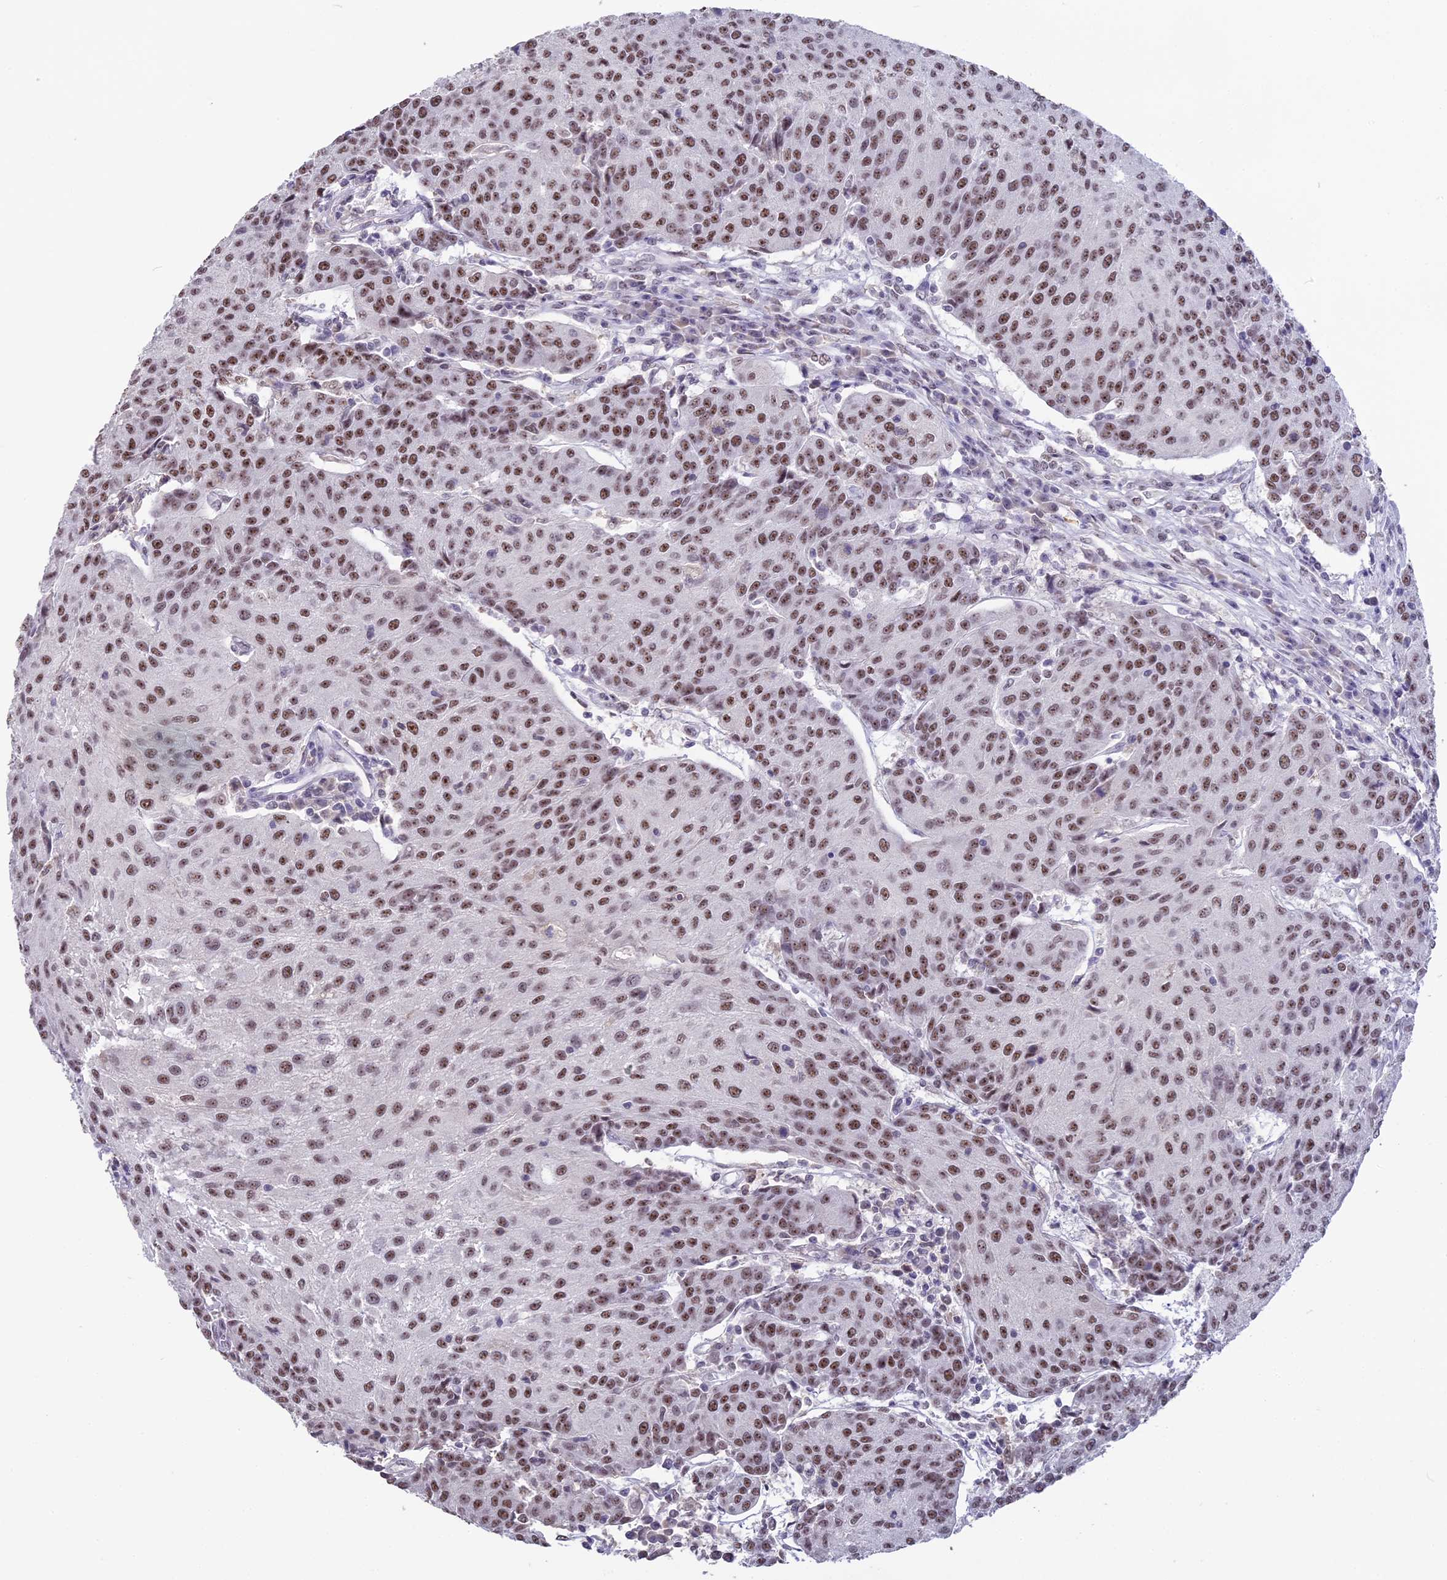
{"staining": {"intensity": "moderate", "quantity": ">75%", "location": "nuclear"}, "tissue": "urothelial cancer", "cell_type": "Tumor cells", "image_type": "cancer", "snomed": [{"axis": "morphology", "description": "Urothelial carcinoma, High grade"}, {"axis": "topography", "description": "Urinary bladder"}], "caption": "Immunohistochemical staining of human urothelial cancer demonstrates medium levels of moderate nuclear protein positivity in approximately >75% of tumor cells.", "gene": "SETD2", "patient": {"sex": "female", "age": 85}}